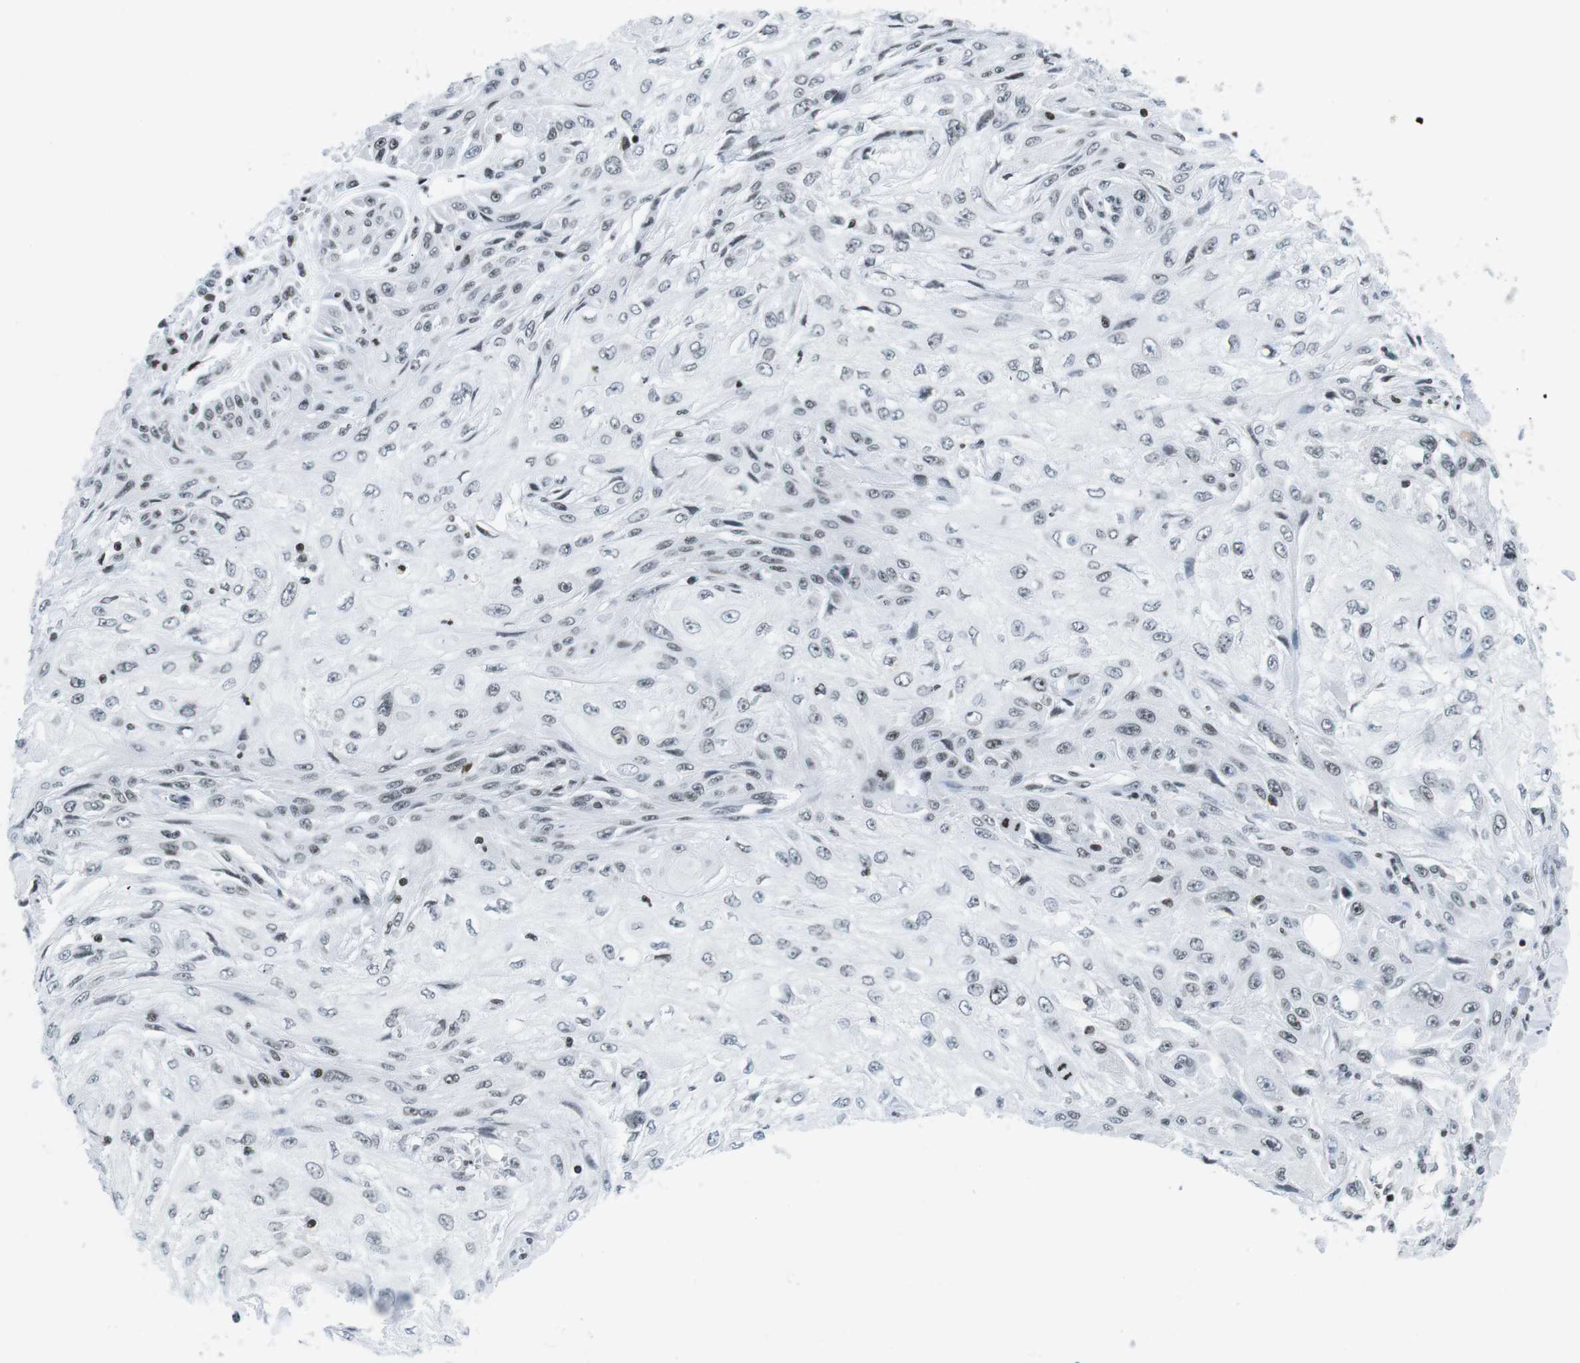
{"staining": {"intensity": "negative", "quantity": "none", "location": "none"}, "tissue": "skin cancer", "cell_type": "Tumor cells", "image_type": "cancer", "snomed": [{"axis": "morphology", "description": "Squamous cell carcinoma, NOS"}, {"axis": "topography", "description": "Skin"}], "caption": "A photomicrograph of human skin squamous cell carcinoma is negative for staining in tumor cells.", "gene": "E2F2", "patient": {"sex": "male", "age": 75}}